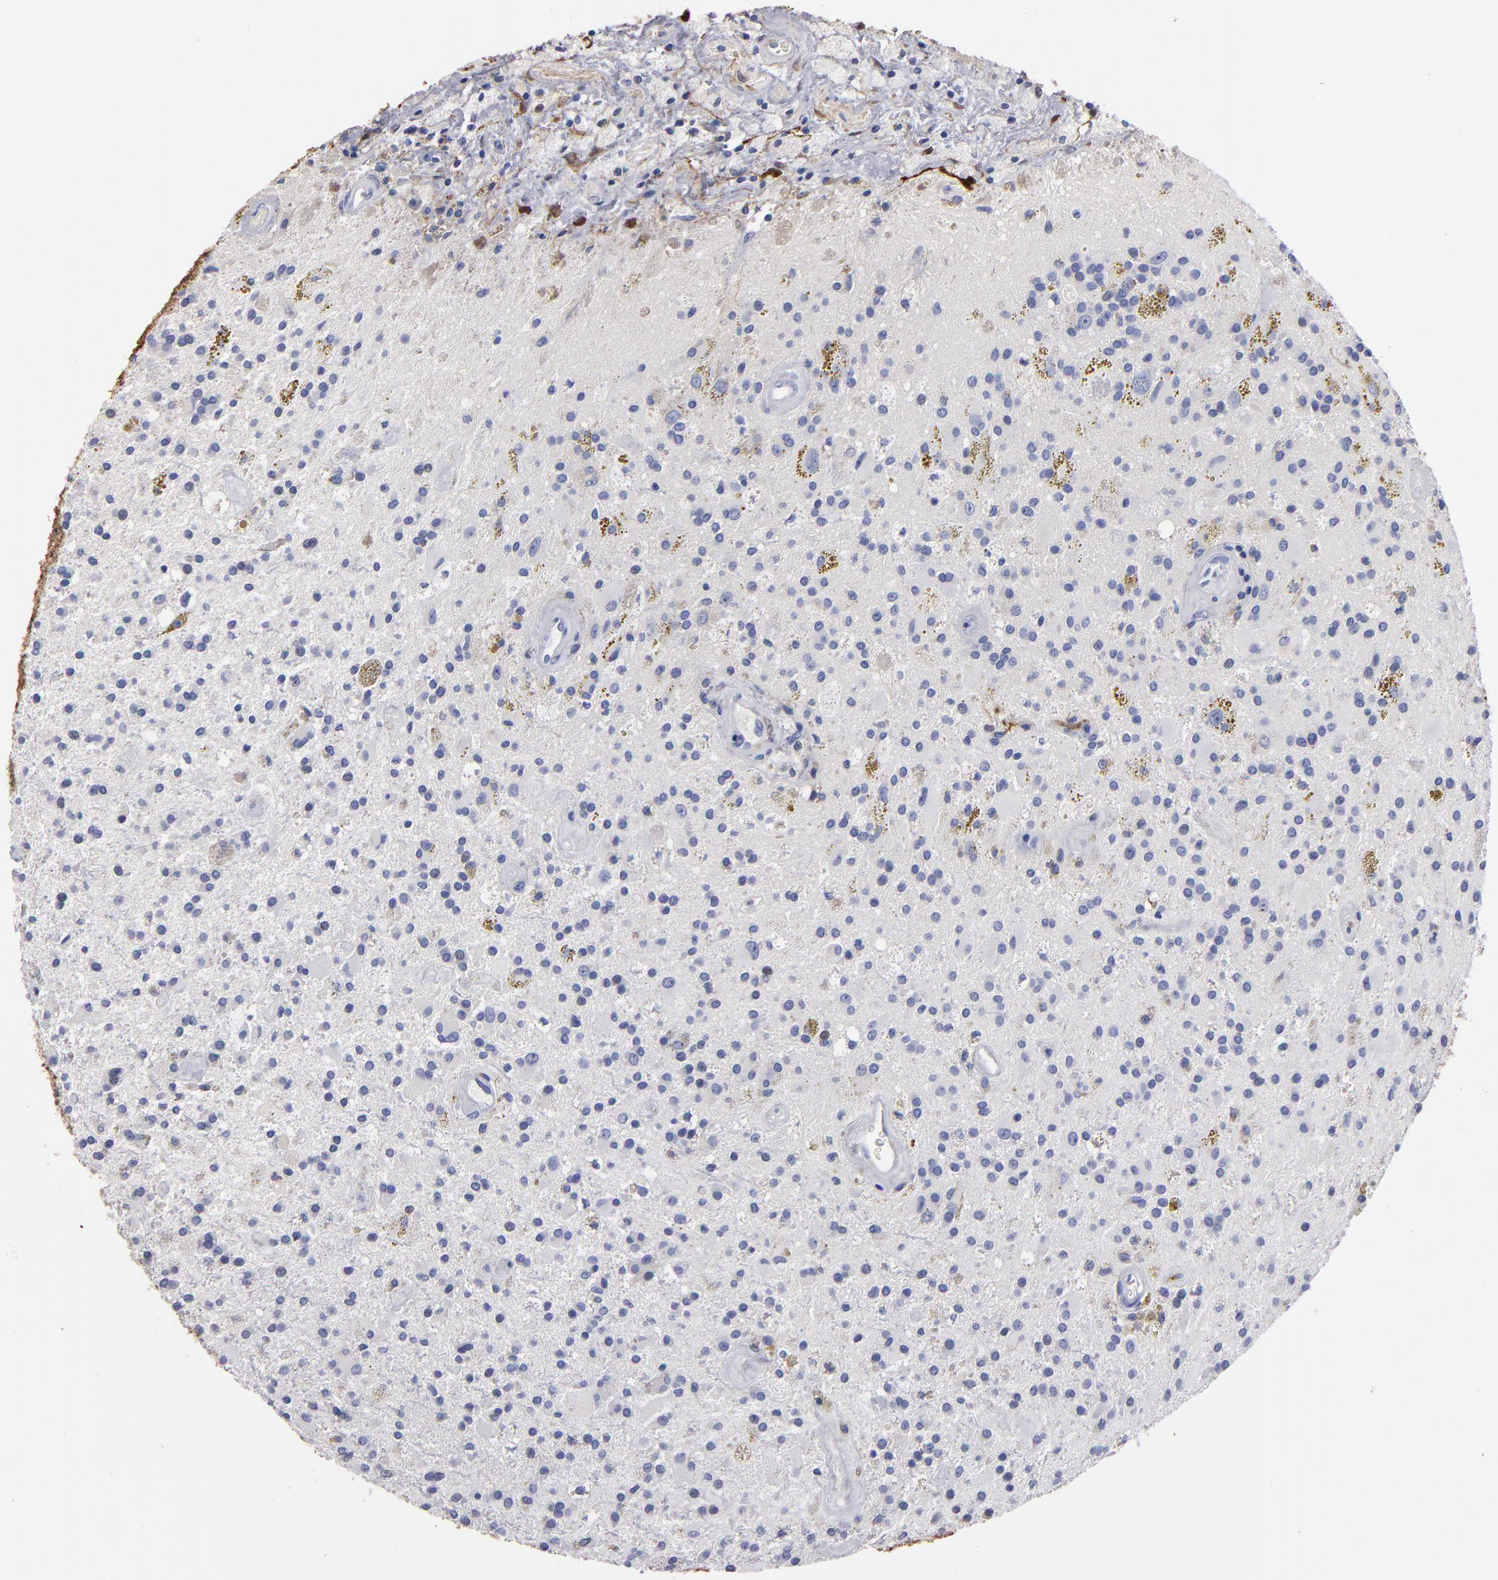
{"staining": {"intensity": "negative", "quantity": "none", "location": "none"}, "tissue": "glioma", "cell_type": "Tumor cells", "image_type": "cancer", "snomed": [{"axis": "morphology", "description": "Glioma, malignant, Low grade"}, {"axis": "topography", "description": "Brain"}], "caption": "Tumor cells show no significant protein expression in malignant glioma (low-grade).", "gene": "FABP4", "patient": {"sex": "male", "age": 58}}